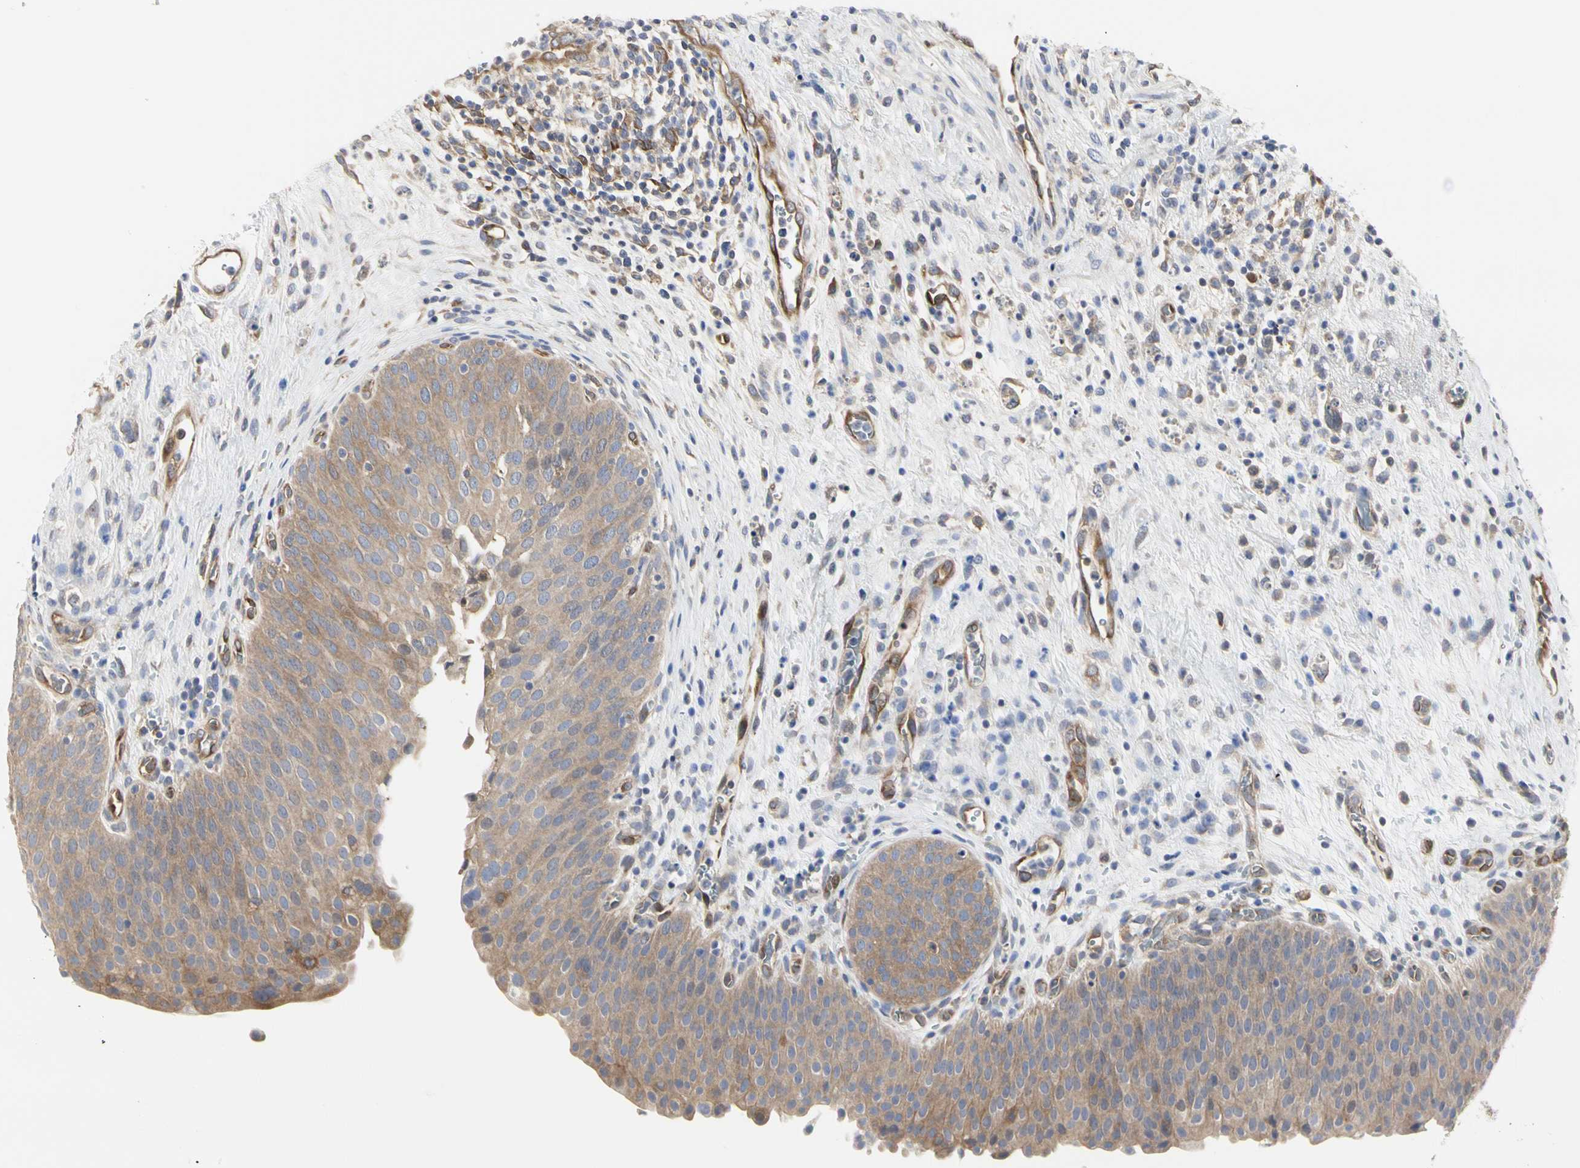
{"staining": {"intensity": "moderate", "quantity": ">75%", "location": "cytoplasmic/membranous"}, "tissue": "urinary bladder", "cell_type": "Urothelial cells", "image_type": "normal", "snomed": [{"axis": "morphology", "description": "Normal tissue, NOS"}, {"axis": "morphology", "description": "Dysplasia, NOS"}, {"axis": "topography", "description": "Urinary bladder"}], "caption": "DAB immunohistochemical staining of normal human urinary bladder shows moderate cytoplasmic/membranous protein expression in approximately >75% of urothelial cells. The protein of interest is shown in brown color, while the nuclei are stained blue.", "gene": "C3orf52", "patient": {"sex": "male", "age": 35}}